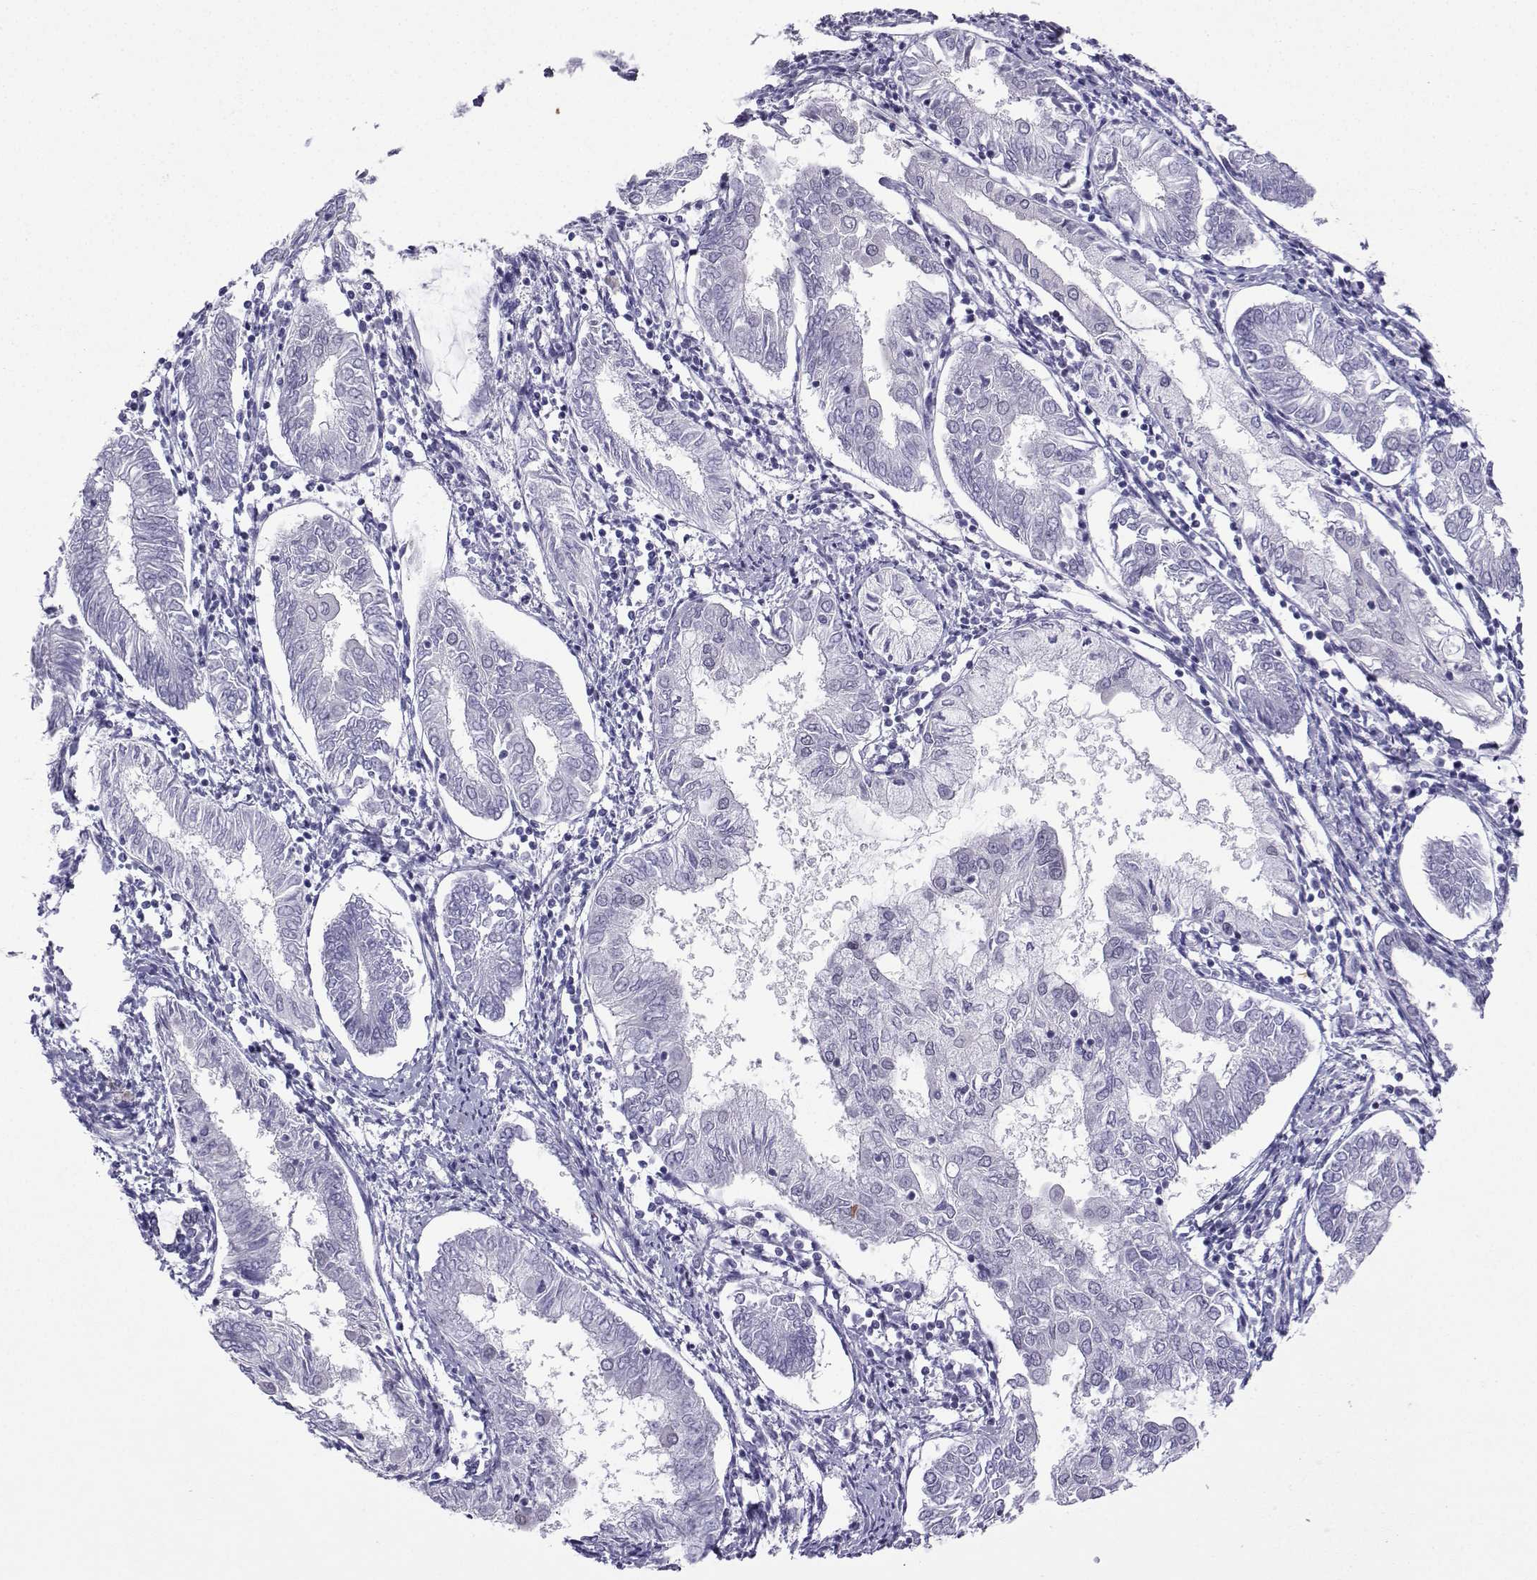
{"staining": {"intensity": "negative", "quantity": "none", "location": "none"}, "tissue": "endometrial cancer", "cell_type": "Tumor cells", "image_type": "cancer", "snomed": [{"axis": "morphology", "description": "Adenocarcinoma, NOS"}, {"axis": "topography", "description": "Endometrium"}], "caption": "Image shows no significant protein positivity in tumor cells of endometrial cancer. (DAB IHC, high magnification).", "gene": "LORICRIN", "patient": {"sex": "female", "age": 68}}